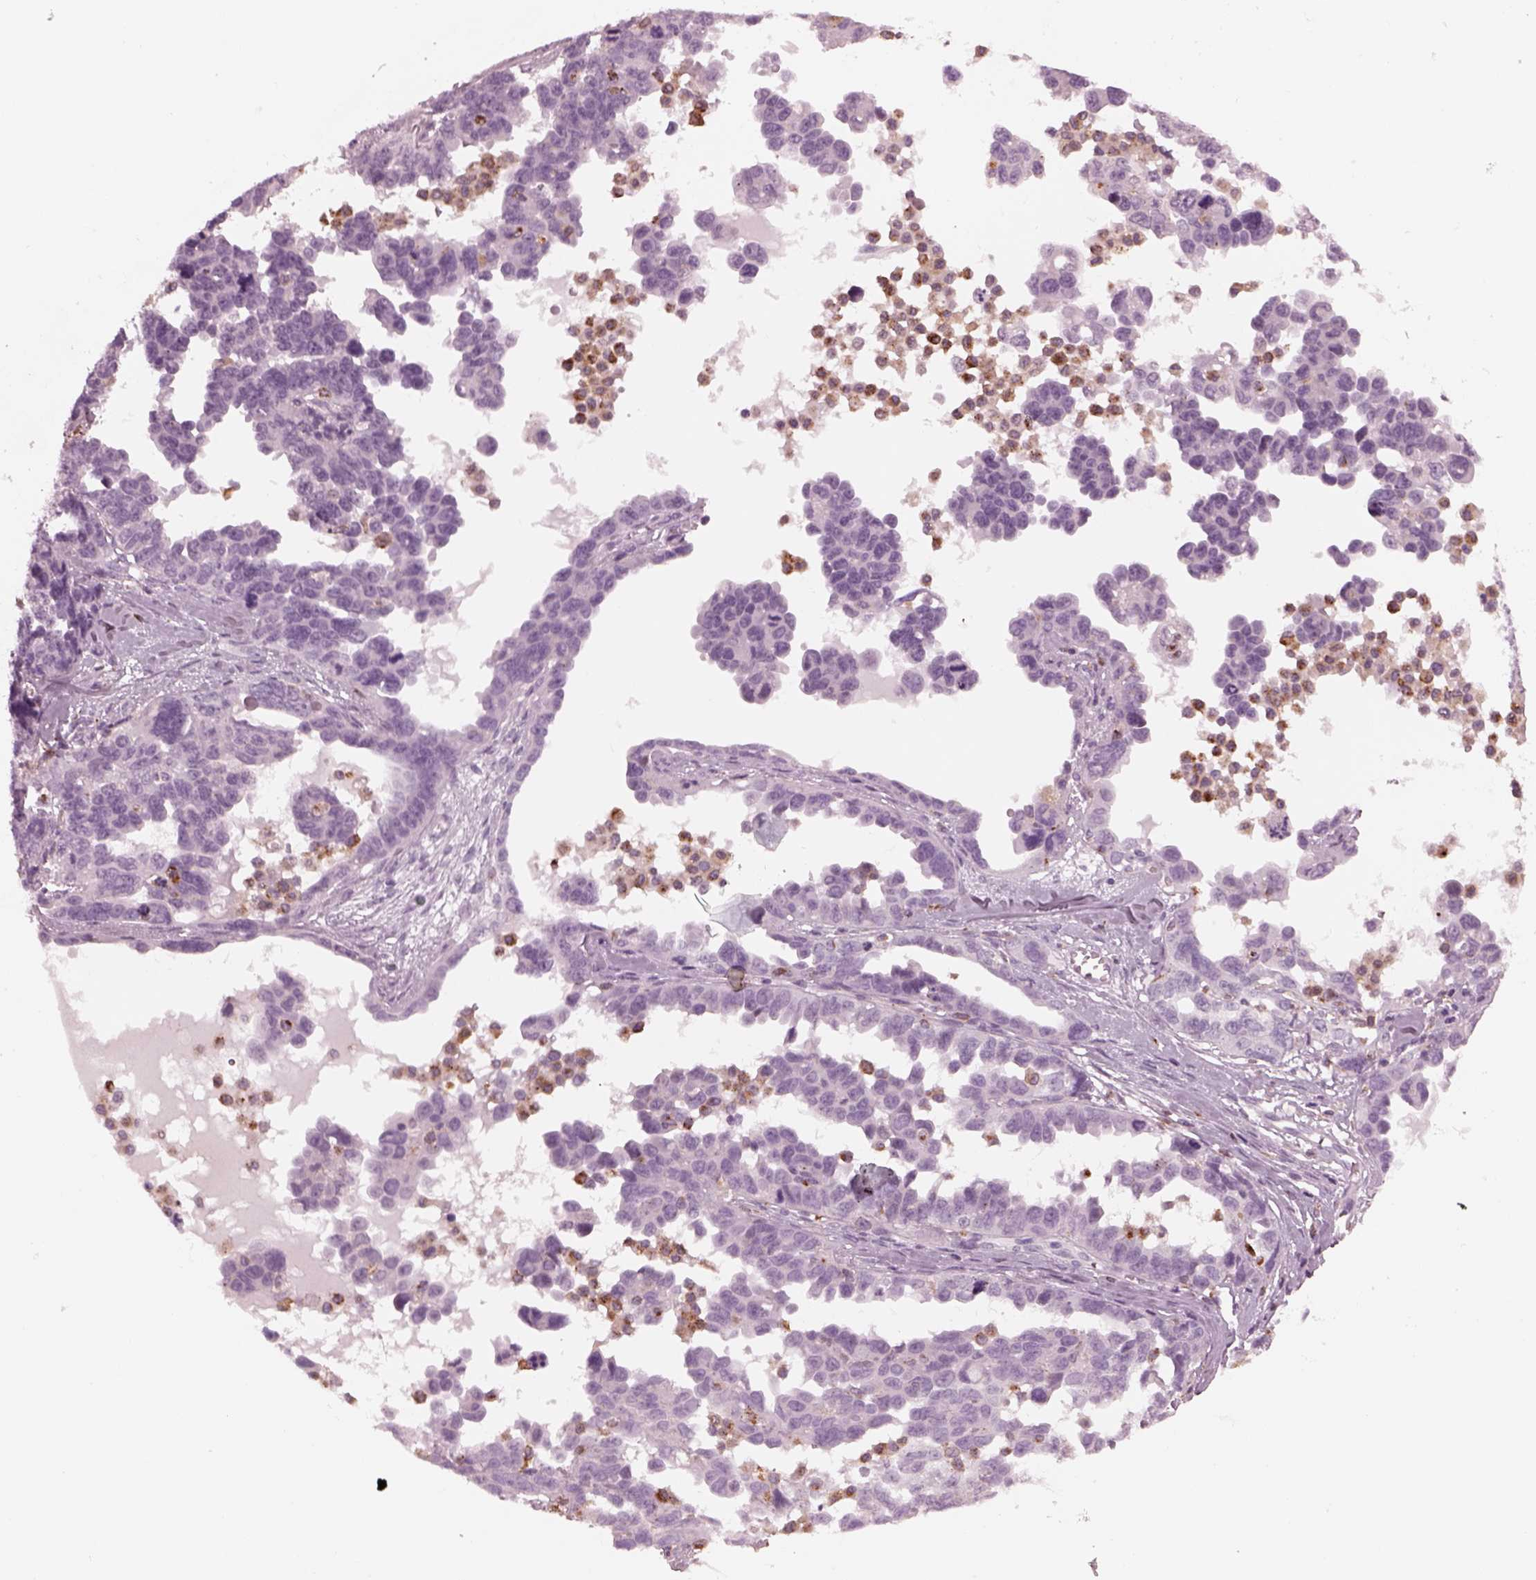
{"staining": {"intensity": "negative", "quantity": "none", "location": "none"}, "tissue": "ovarian cancer", "cell_type": "Tumor cells", "image_type": "cancer", "snomed": [{"axis": "morphology", "description": "Cystadenocarcinoma, serous, NOS"}, {"axis": "topography", "description": "Ovary"}], "caption": "Ovarian cancer was stained to show a protein in brown. There is no significant positivity in tumor cells.", "gene": "SLAMF8", "patient": {"sex": "female", "age": 69}}